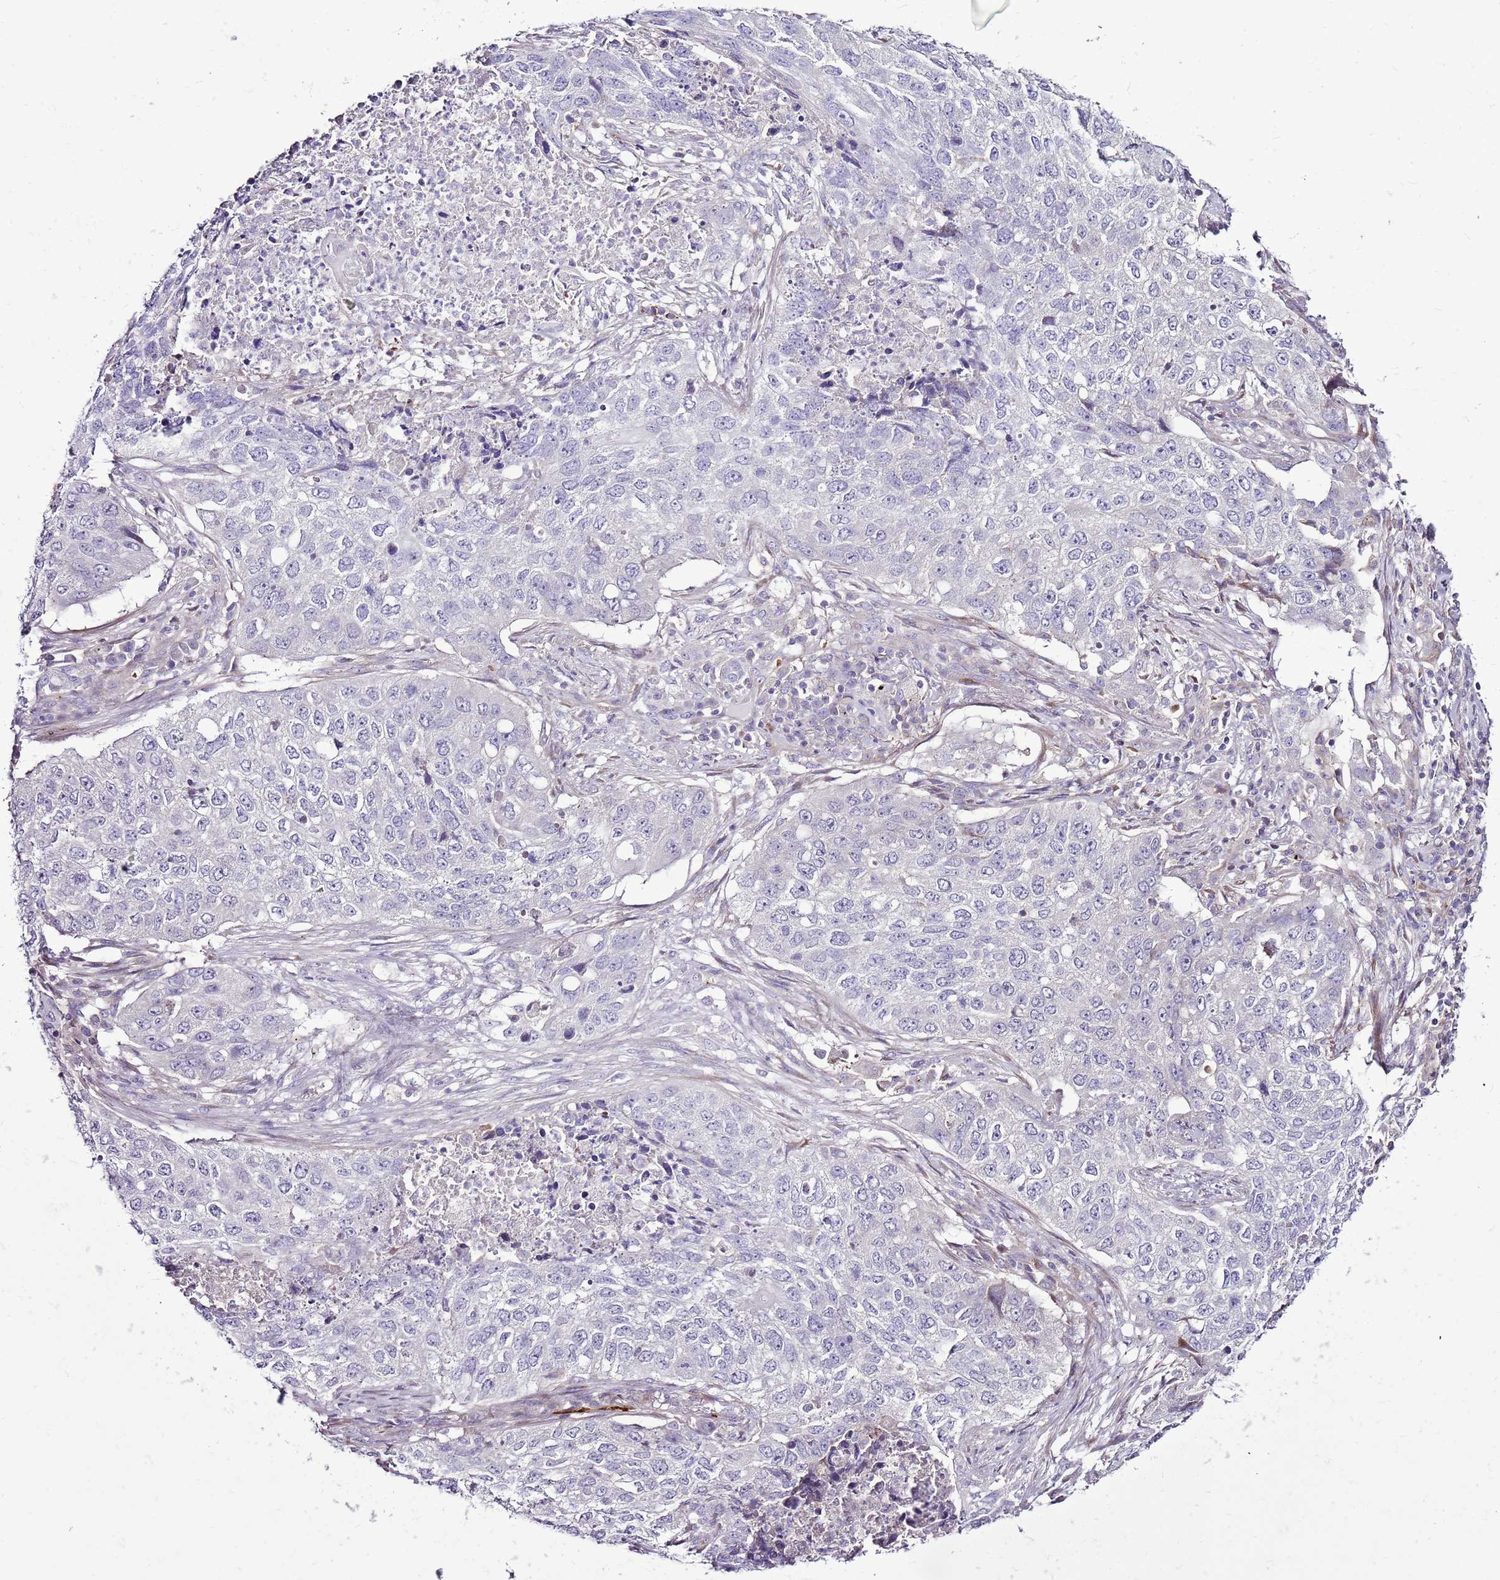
{"staining": {"intensity": "negative", "quantity": "none", "location": "none"}, "tissue": "lung cancer", "cell_type": "Tumor cells", "image_type": "cancer", "snomed": [{"axis": "morphology", "description": "Squamous cell carcinoma, NOS"}, {"axis": "topography", "description": "Lung"}], "caption": "Human lung squamous cell carcinoma stained for a protein using immunohistochemistry exhibits no staining in tumor cells.", "gene": "CHAC2", "patient": {"sex": "female", "age": 63}}